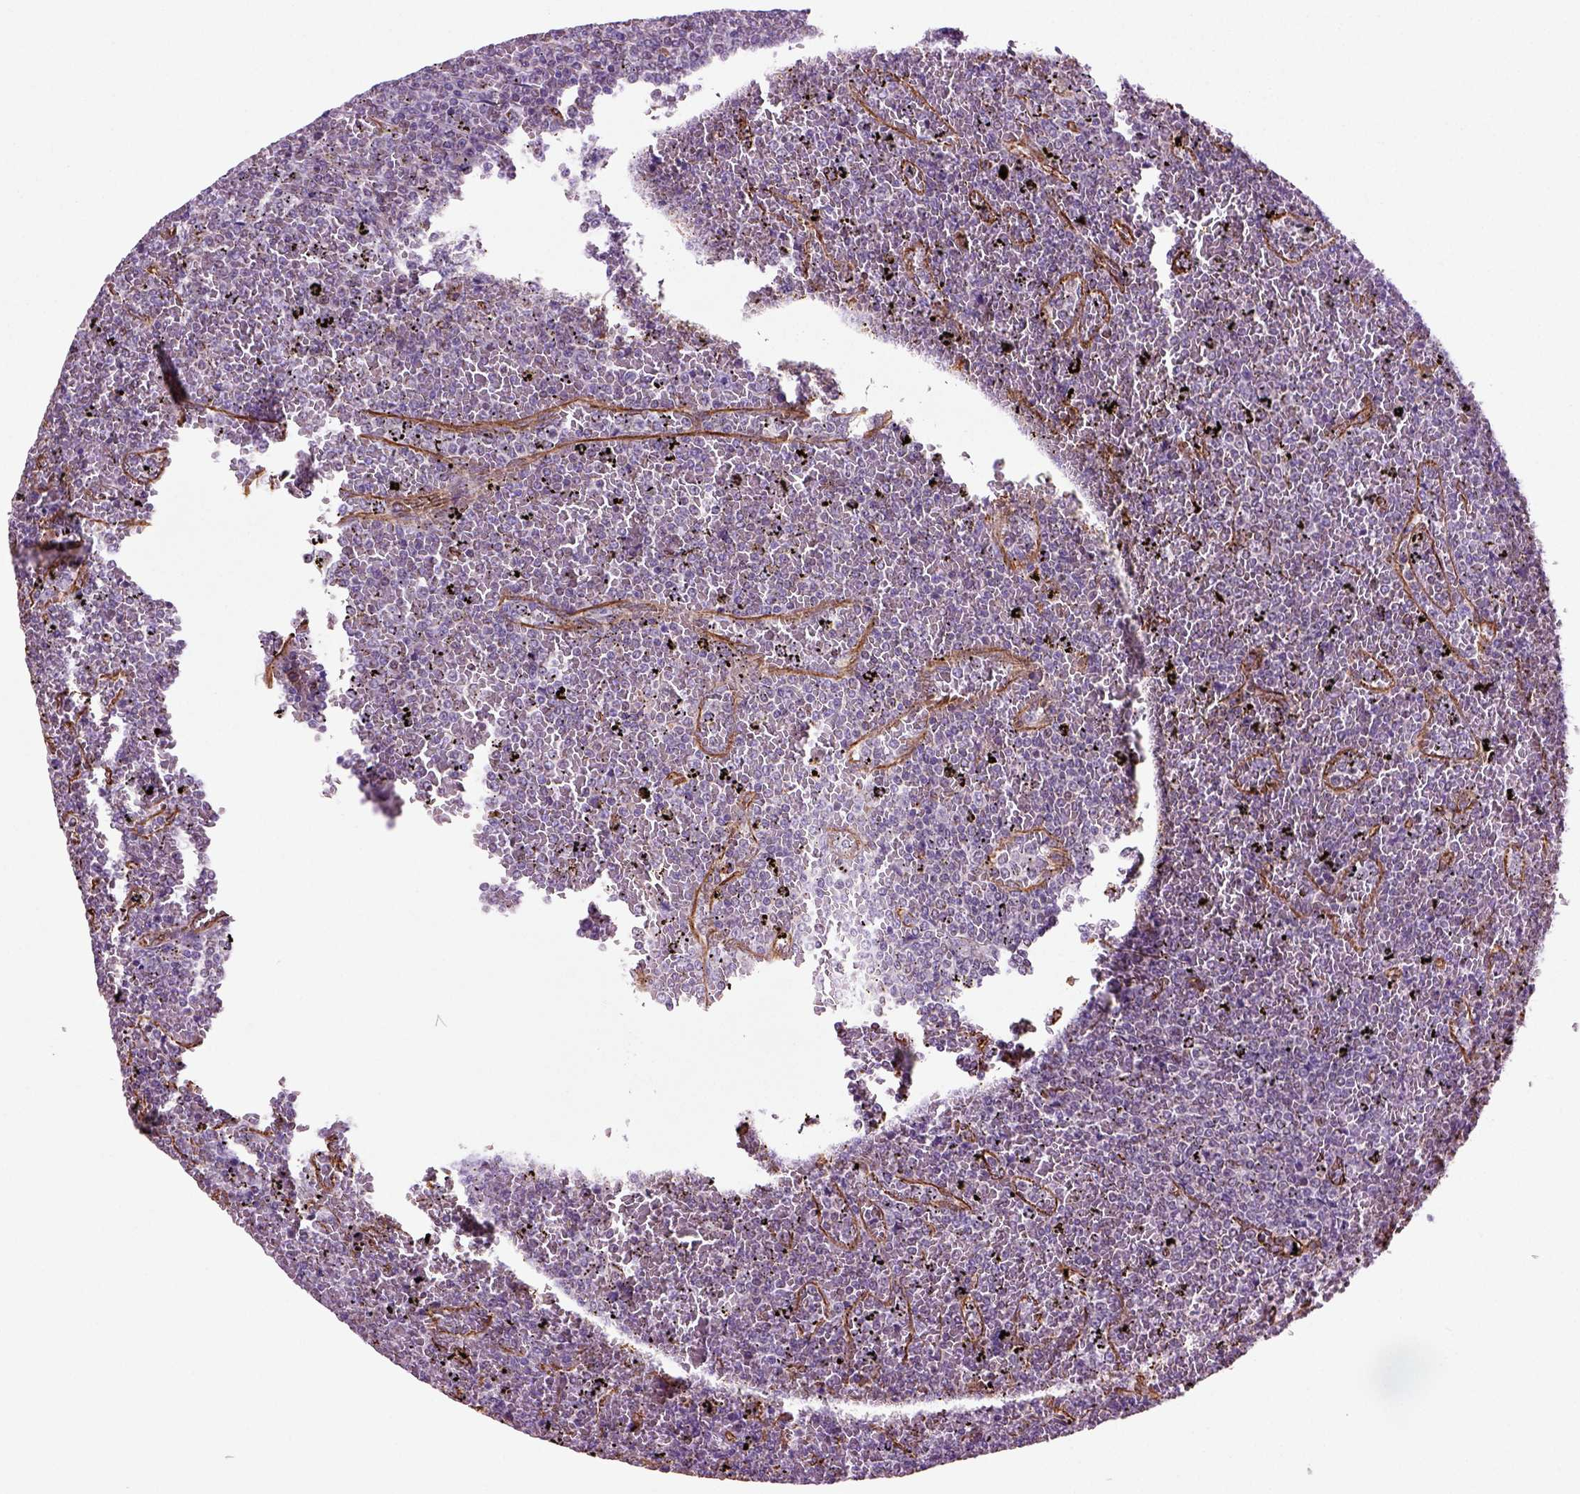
{"staining": {"intensity": "negative", "quantity": "none", "location": "none"}, "tissue": "lymphoma", "cell_type": "Tumor cells", "image_type": "cancer", "snomed": [{"axis": "morphology", "description": "Malignant lymphoma, non-Hodgkin's type, Low grade"}, {"axis": "topography", "description": "Spleen"}], "caption": "A histopathology image of lymphoma stained for a protein displays no brown staining in tumor cells.", "gene": "ACER3", "patient": {"sex": "female", "age": 77}}